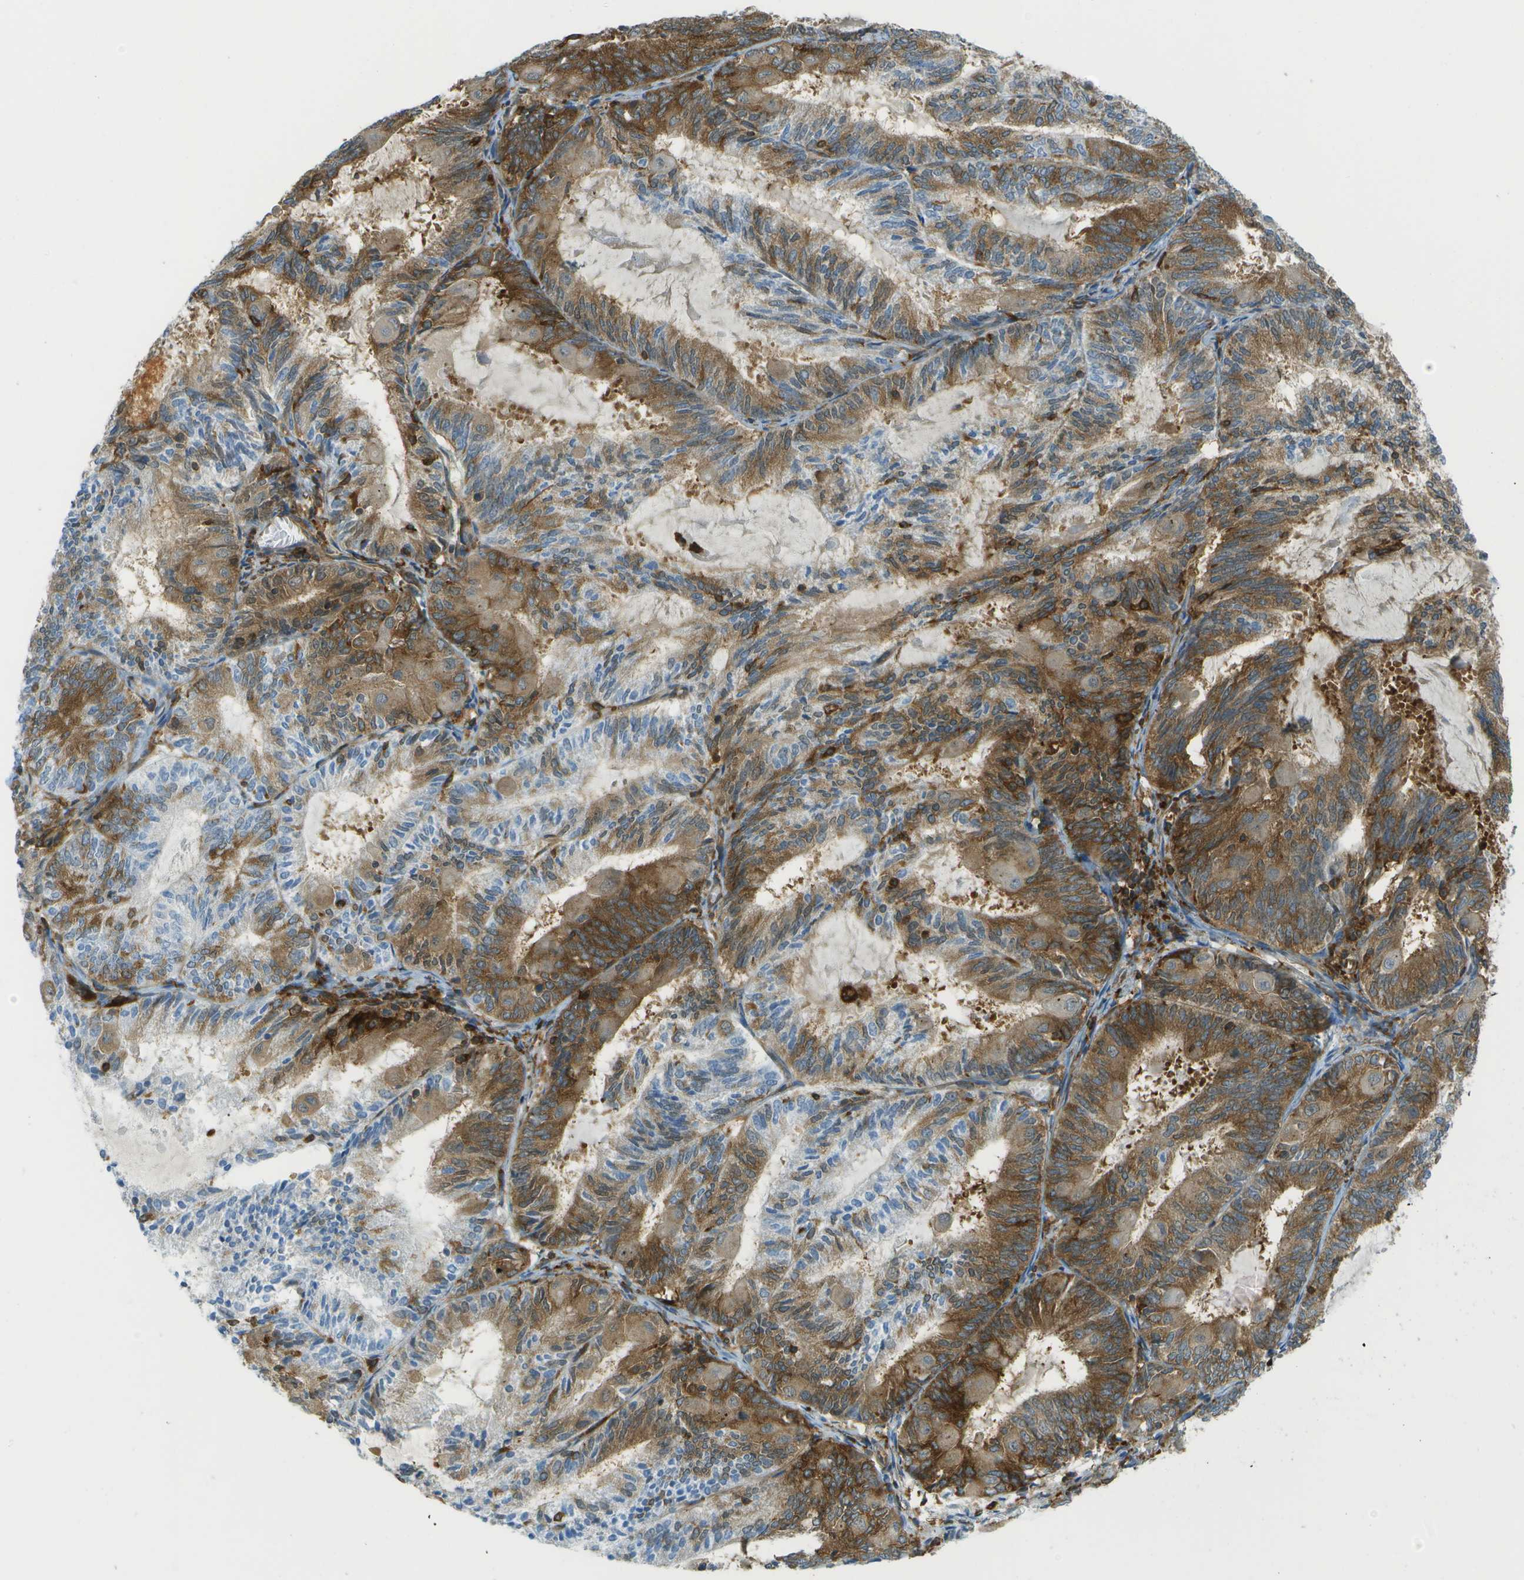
{"staining": {"intensity": "moderate", "quantity": "25%-75%", "location": "cytoplasmic/membranous"}, "tissue": "endometrial cancer", "cell_type": "Tumor cells", "image_type": "cancer", "snomed": [{"axis": "morphology", "description": "Adenocarcinoma, NOS"}, {"axis": "topography", "description": "Endometrium"}], "caption": "This photomicrograph displays immunohistochemistry staining of human endometrial adenocarcinoma, with medium moderate cytoplasmic/membranous staining in about 25%-75% of tumor cells.", "gene": "TMTC1", "patient": {"sex": "female", "age": 81}}